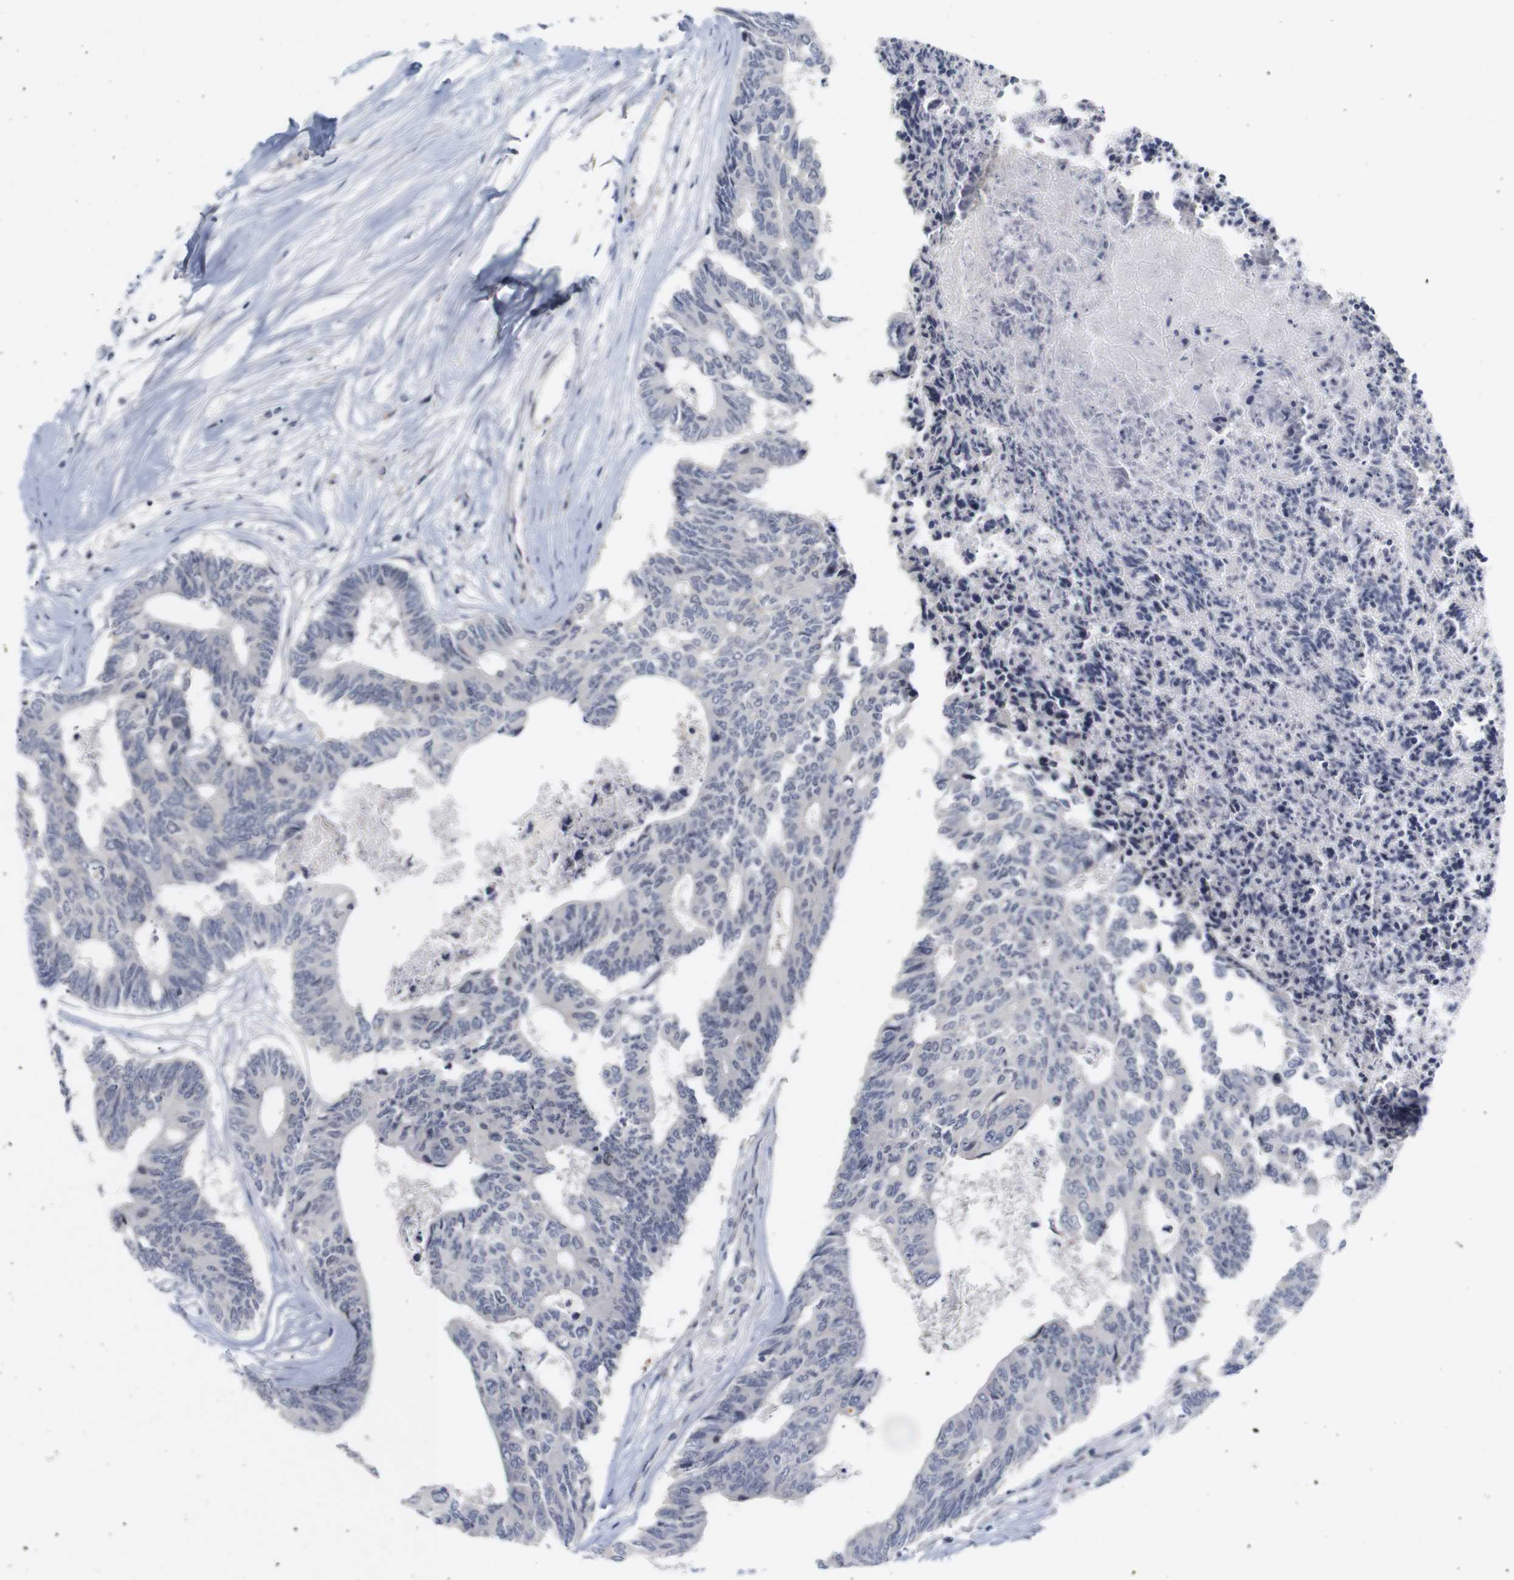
{"staining": {"intensity": "negative", "quantity": "none", "location": "none"}, "tissue": "colorectal cancer", "cell_type": "Tumor cells", "image_type": "cancer", "snomed": [{"axis": "morphology", "description": "Adenocarcinoma, NOS"}, {"axis": "topography", "description": "Rectum"}], "caption": "DAB immunohistochemical staining of human adenocarcinoma (colorectal) reveals no significant expression in tumor cells.", "gene": "CYB561", "patient": {"sex": "male", "age": 63}}